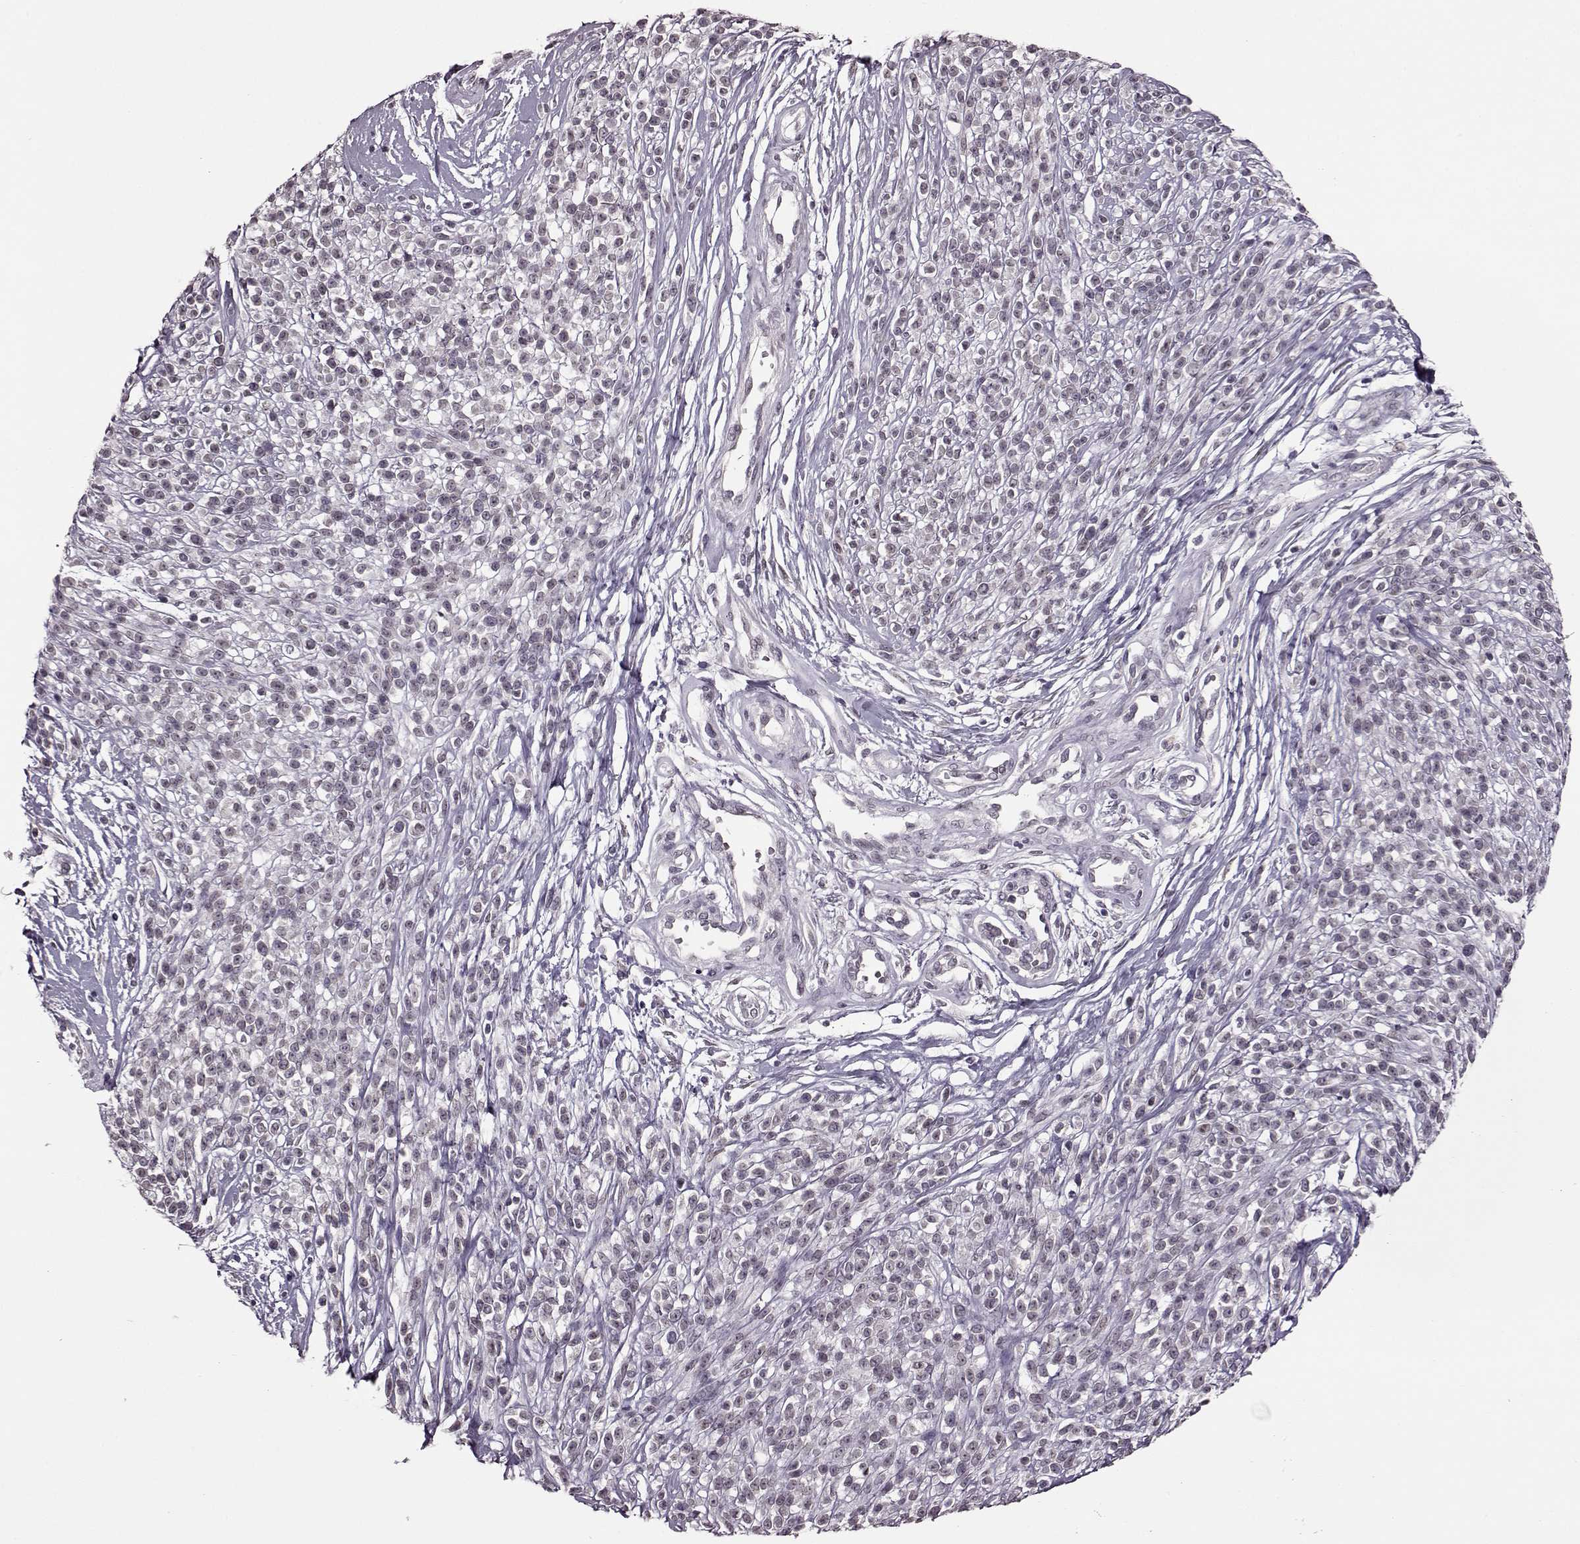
{"staining": {"intensity": "negative", "quantity": "none", "location": "none"}, "tissue": "melanoma", "cell_type": "Tumor cells", "image_type": "cancer", "snomed": [{"axis": "morphology", "description": "Malignant melanoma, NOS"}, {"axis": "topography", "description": "Skin"}, {"axis": "topography", "description": "Skin of trunk"}], "caption": "IHC image of human melanoma stained for a protein (brown), which reveals no positivity in tumor cells.", "gene": "STX1B", "patient": {"sex": "male", "age": 74}}